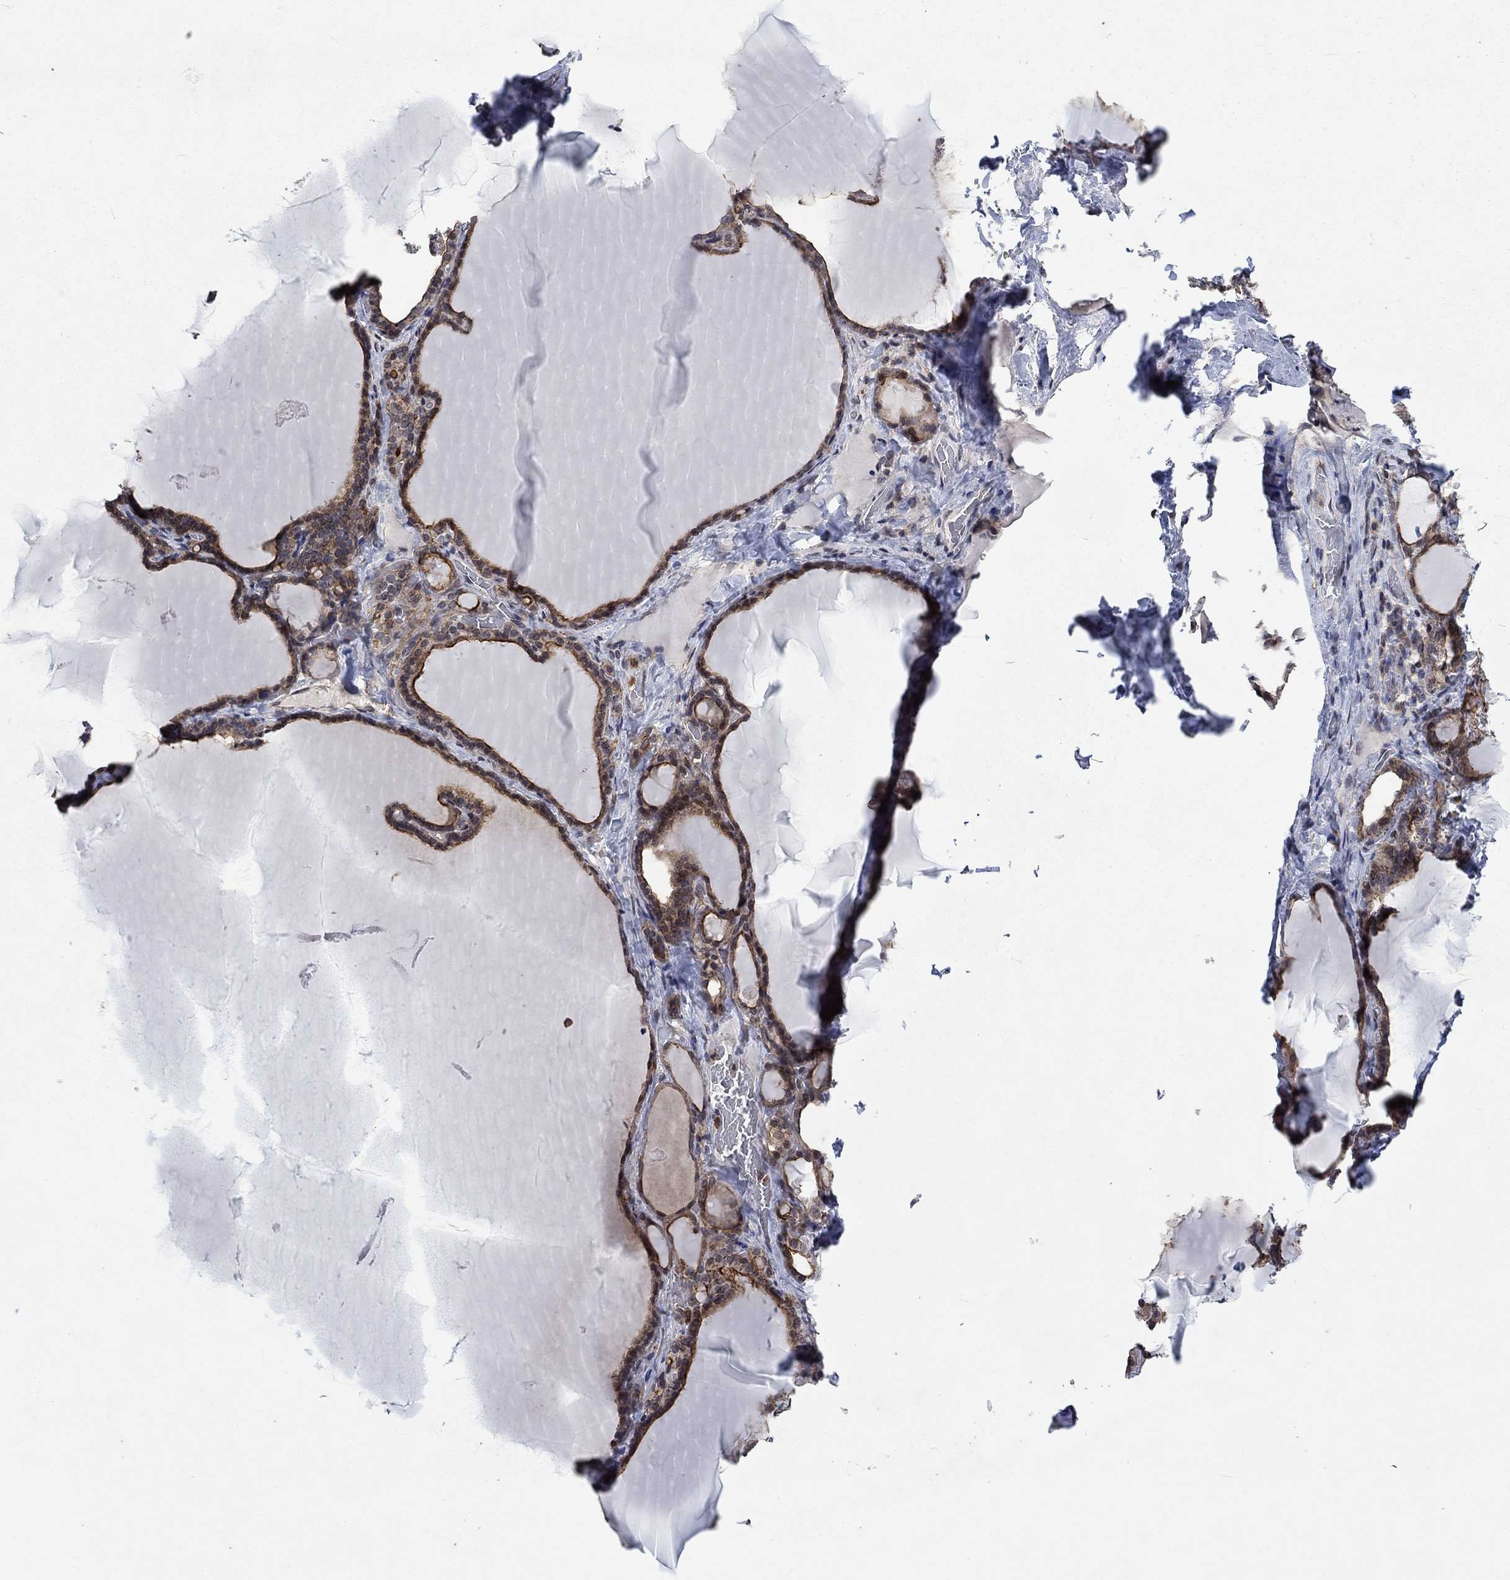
{"staining": {"intensity": "strong", "quantity": ">75%", "location": "cytoplasmic/membranous"}, "tissue": "thyroid gland", "cell_type": "Glandular cells", "image_type": "normal", "snomed": [{"axis": "morphology", "description": "Normal tissue, NOS"}, {"axis": "morphology", "description": "Hyperplasia, NOS"}, {"axis": "topography", "description": "Thyroid gland"}], "caption": "IHC histopathology image of benign thyroid gland stained for a protein (brown), which reveals high levels of strong cytoplasmic/membranous staining in approximately >75% of glandular cells.", "gene": "PPP1R9A", "patient": {"sex": "female", "age": 27}}